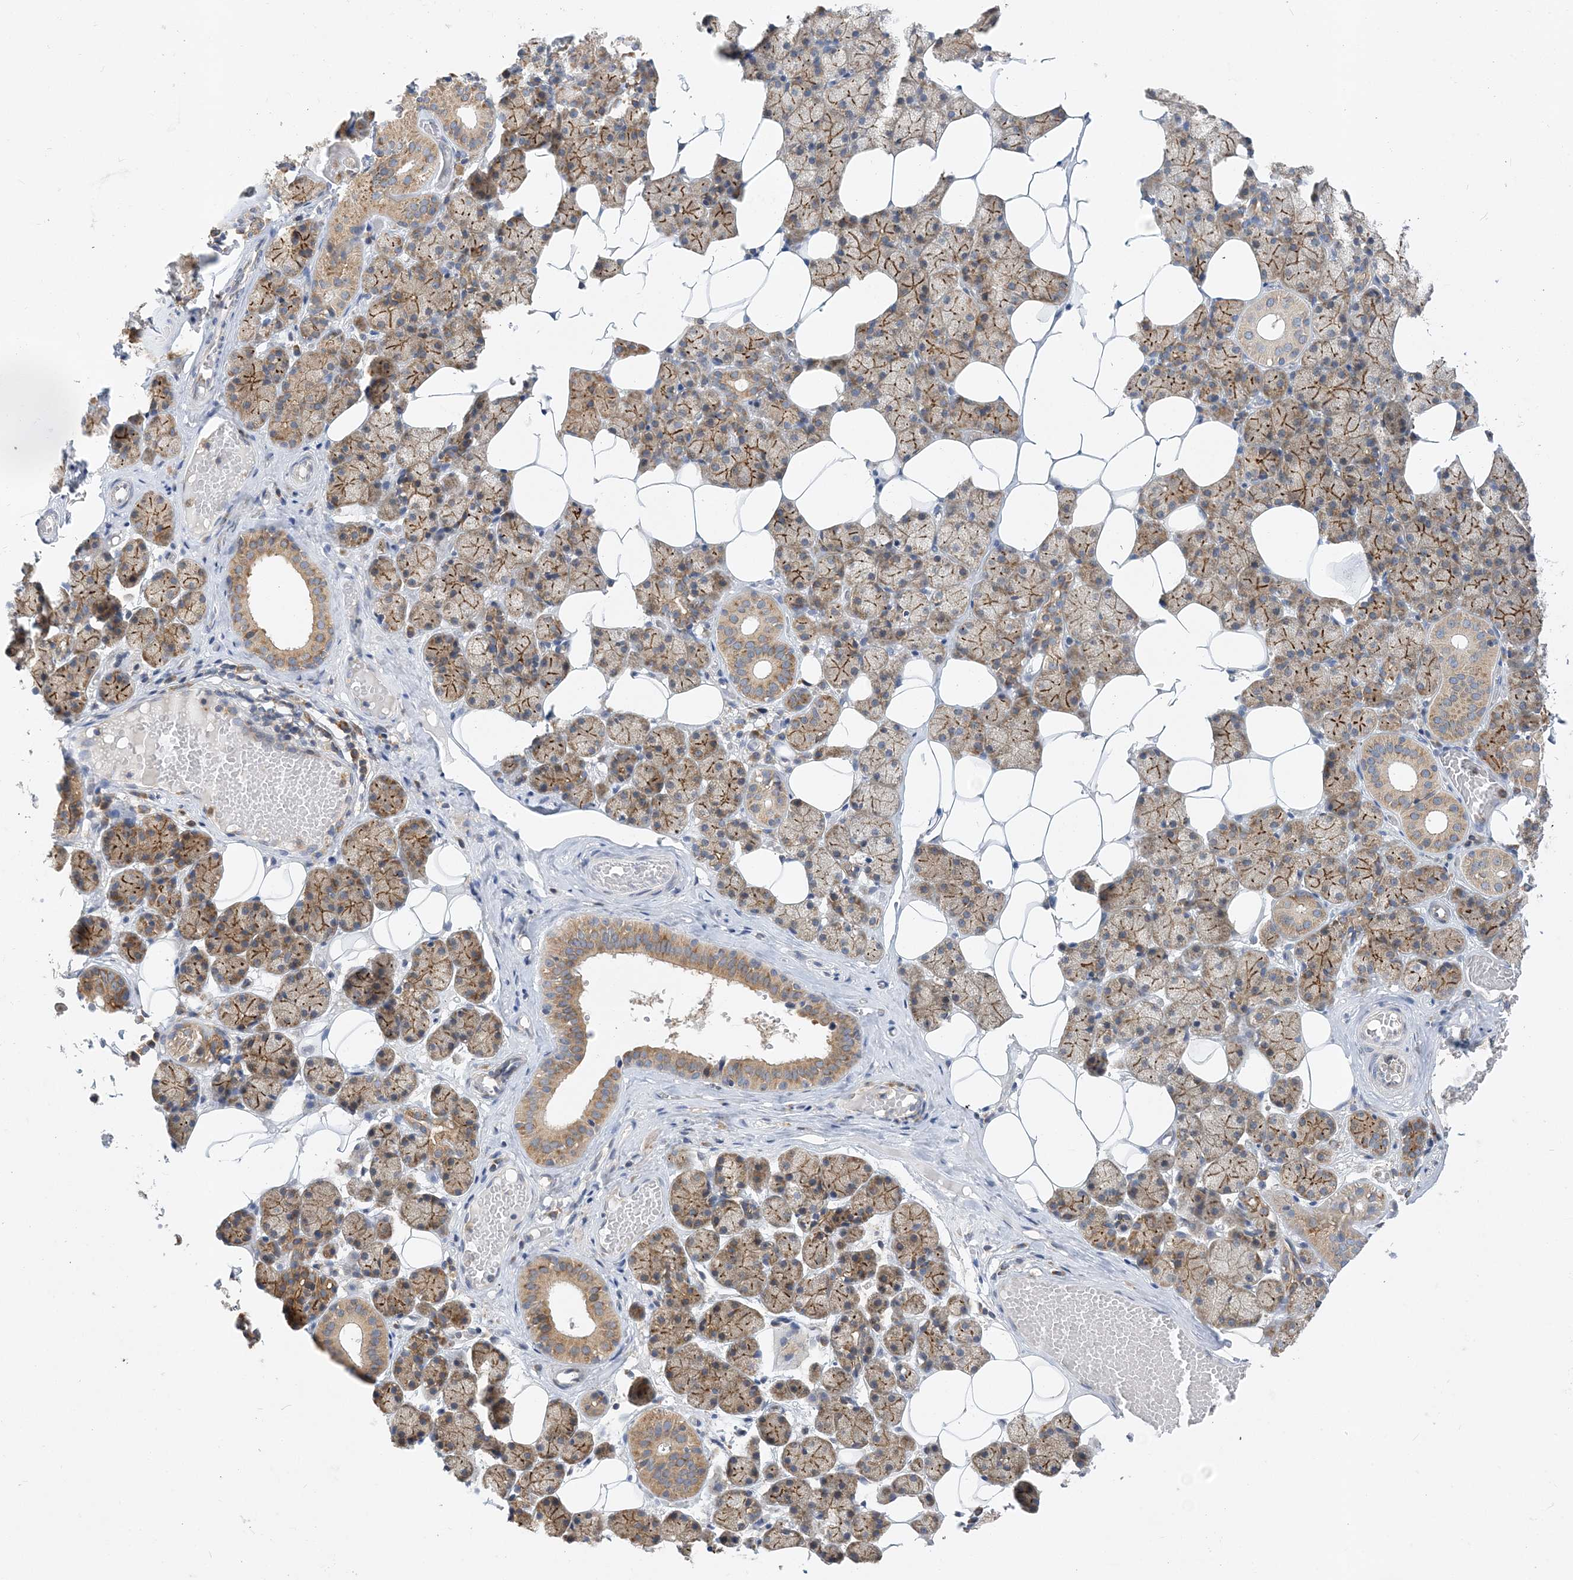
{"staining": {"intensity": "moderate", "quantity": ">75%", "location": "cytoplasmic/membranous"}, "tissue": "salivary gland", "cell_type": "Glandular cells", "image_type": "normal", "snomed": [{"axis": "morphology", "description": "Normal tissue, NOS"}, {"axis": "topography", "description": "Salivary gland"}], "caption": "Salivary gland stained with immunohistochemistry (IHC) displays moderate cytoplasmic/membranous staining in approximately >75% of glandular cells.", "gene": "LARP4B", "patient": {"sex": "female", "age": 33}}